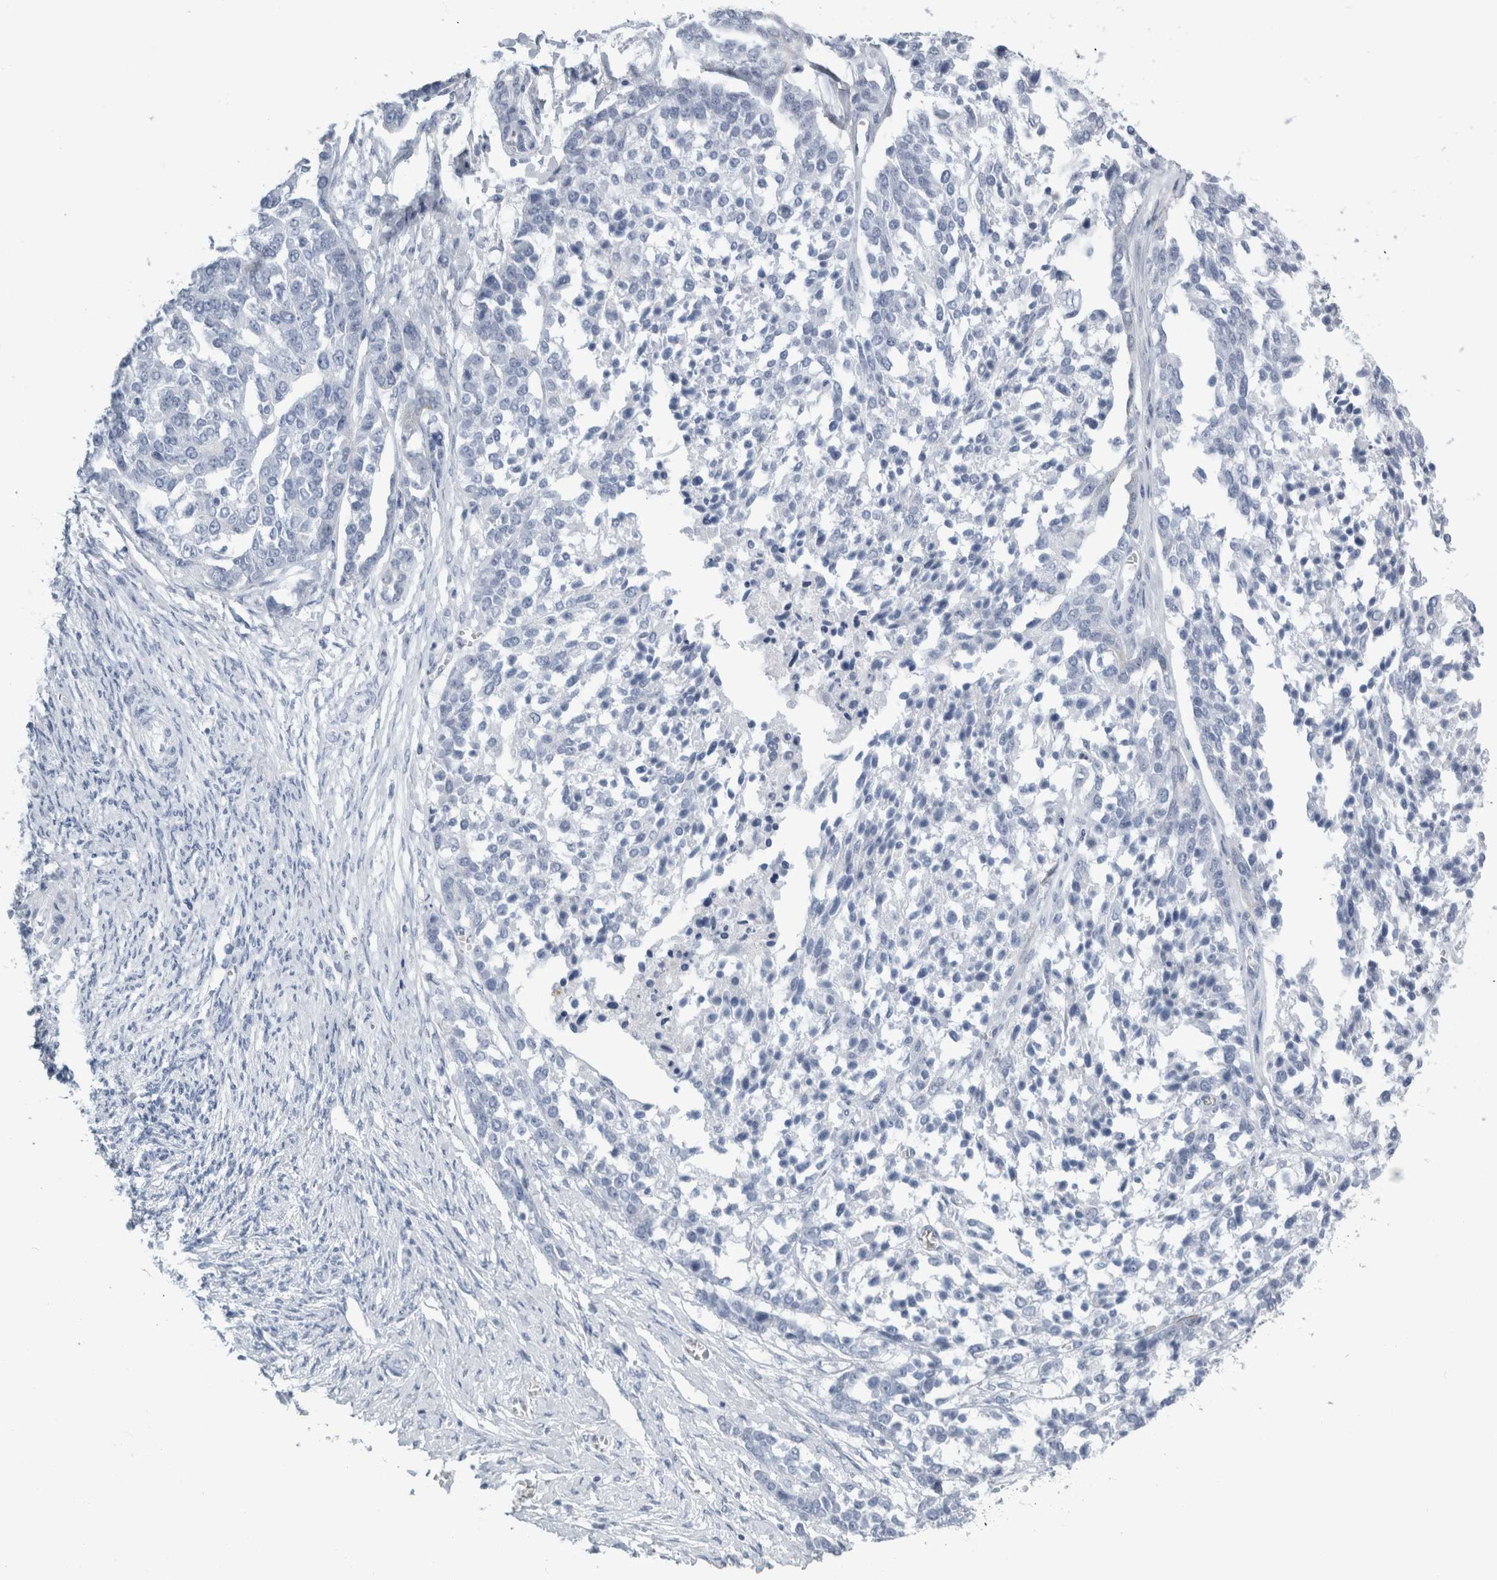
{"staining": {"intensity": "negative", "quantity": "none", "location": "none"}, "tissue": "ovarian cancer", "cell_type": "Tumor cells", "image_type": "cancer", "snomed": [{"axis": "morphology", "description": "Cystadenocarcinoma, serous, NOS"}, {"axis": "topography", "description": "Ovary"}], "caption": "A high-resolution micrograph shows immunohistochemistry staining of serous cystadenocarcinoma (ovarian), which displays no significant staining in tumor cells.", "gene": "RPH3AL", "patient": {"sex": "female", "age": 44}}